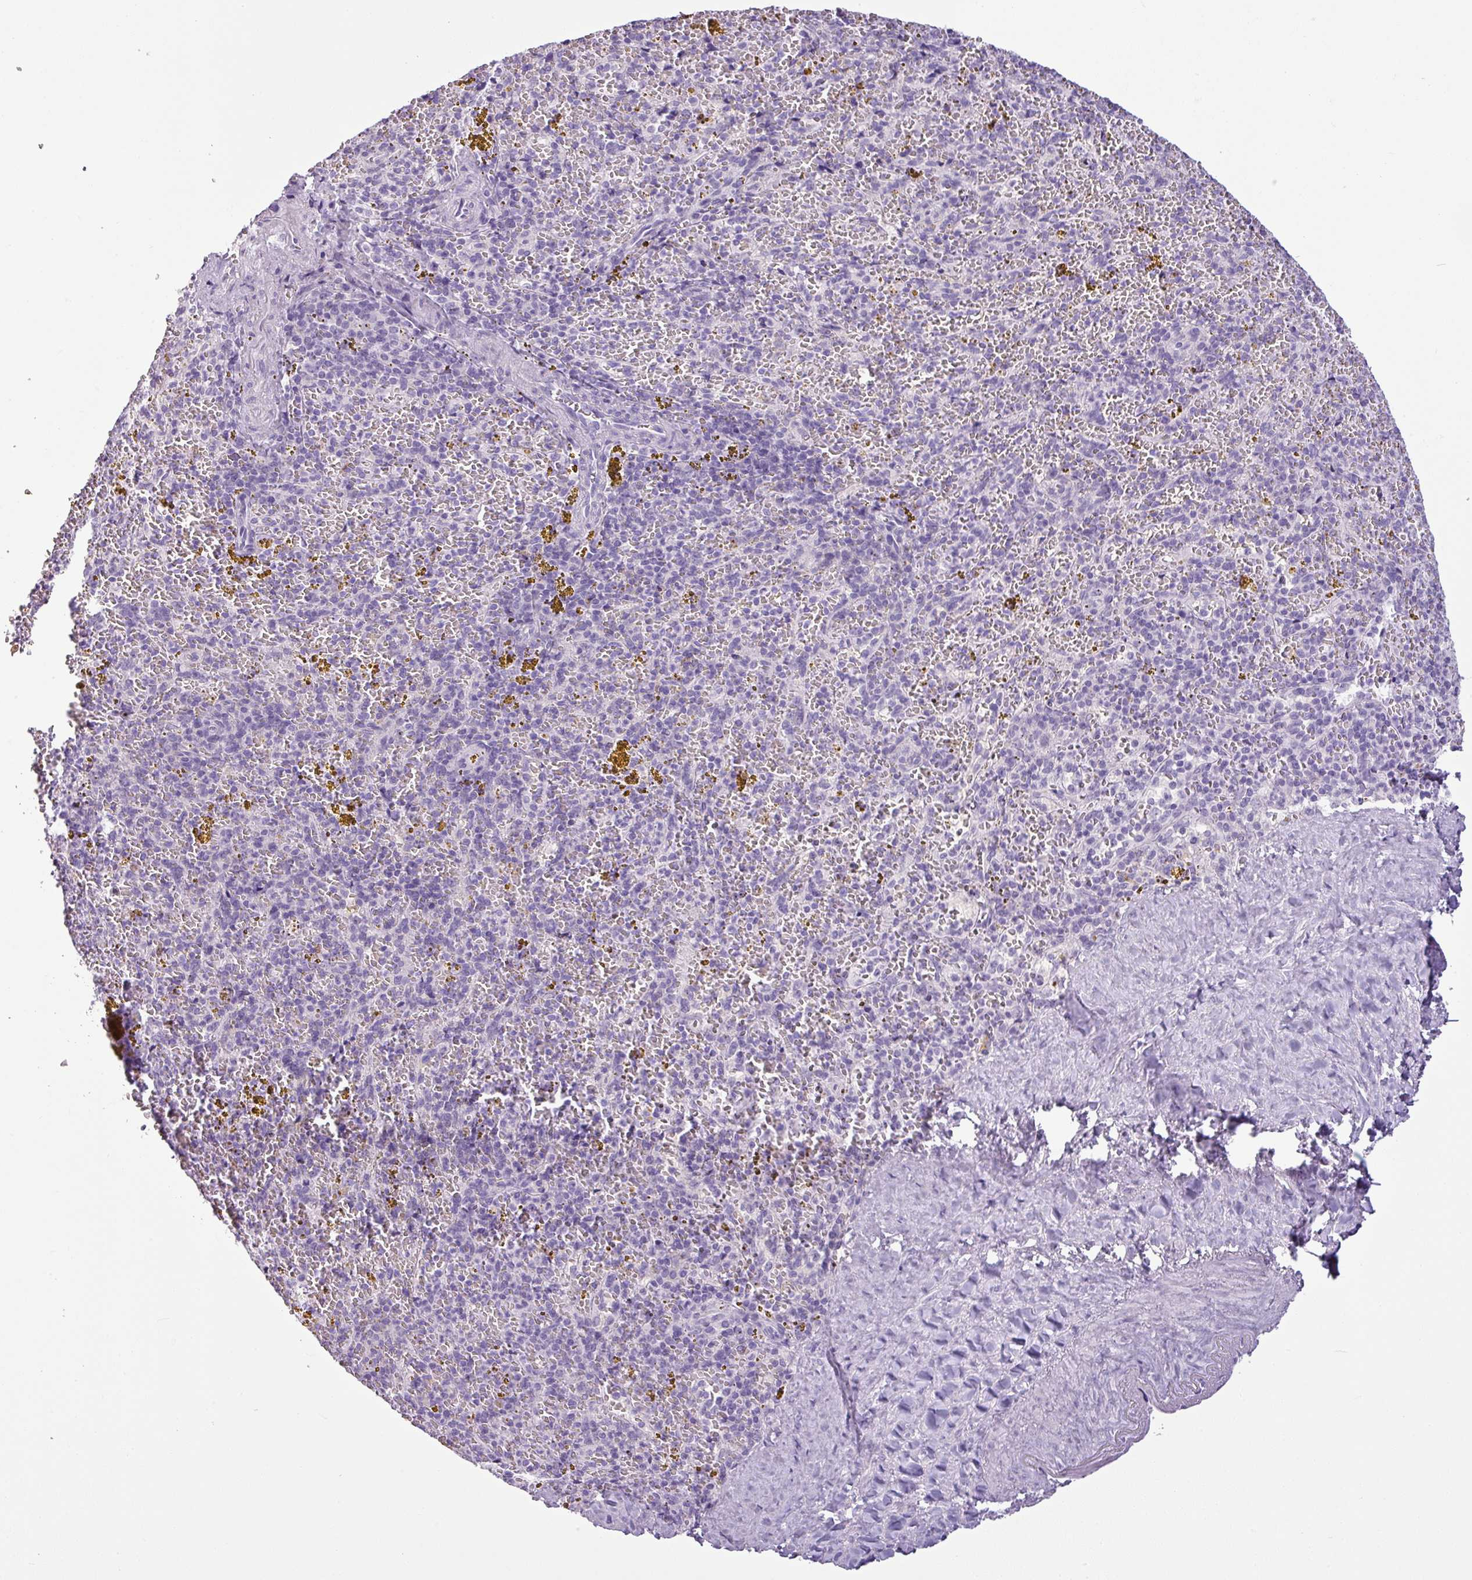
{"staining": {"intensity": "negative", "quantity": "none", "location": "none"}, "tissue": "spleen", "cell_type": "Cells in red pulp", "image_type": "normal", "snomed": [{"axis": "morphology", "description": "Normal tissue, NOS"}, {"axis": "topography", "description": "Spleen"}], "caption": "Immunohistochemistry (IHC) micrograph of normal spleen: human spleen stained with DAB reveals no significant protein staining in cells in red pulp. The staining is performed using DAB (3,3'-diaminobenzidine) brown chromogen with nuclei counter-stained in using hematoxylin.", "gene": "CDH16", "patient": {"sex": "male", "age": 57}}